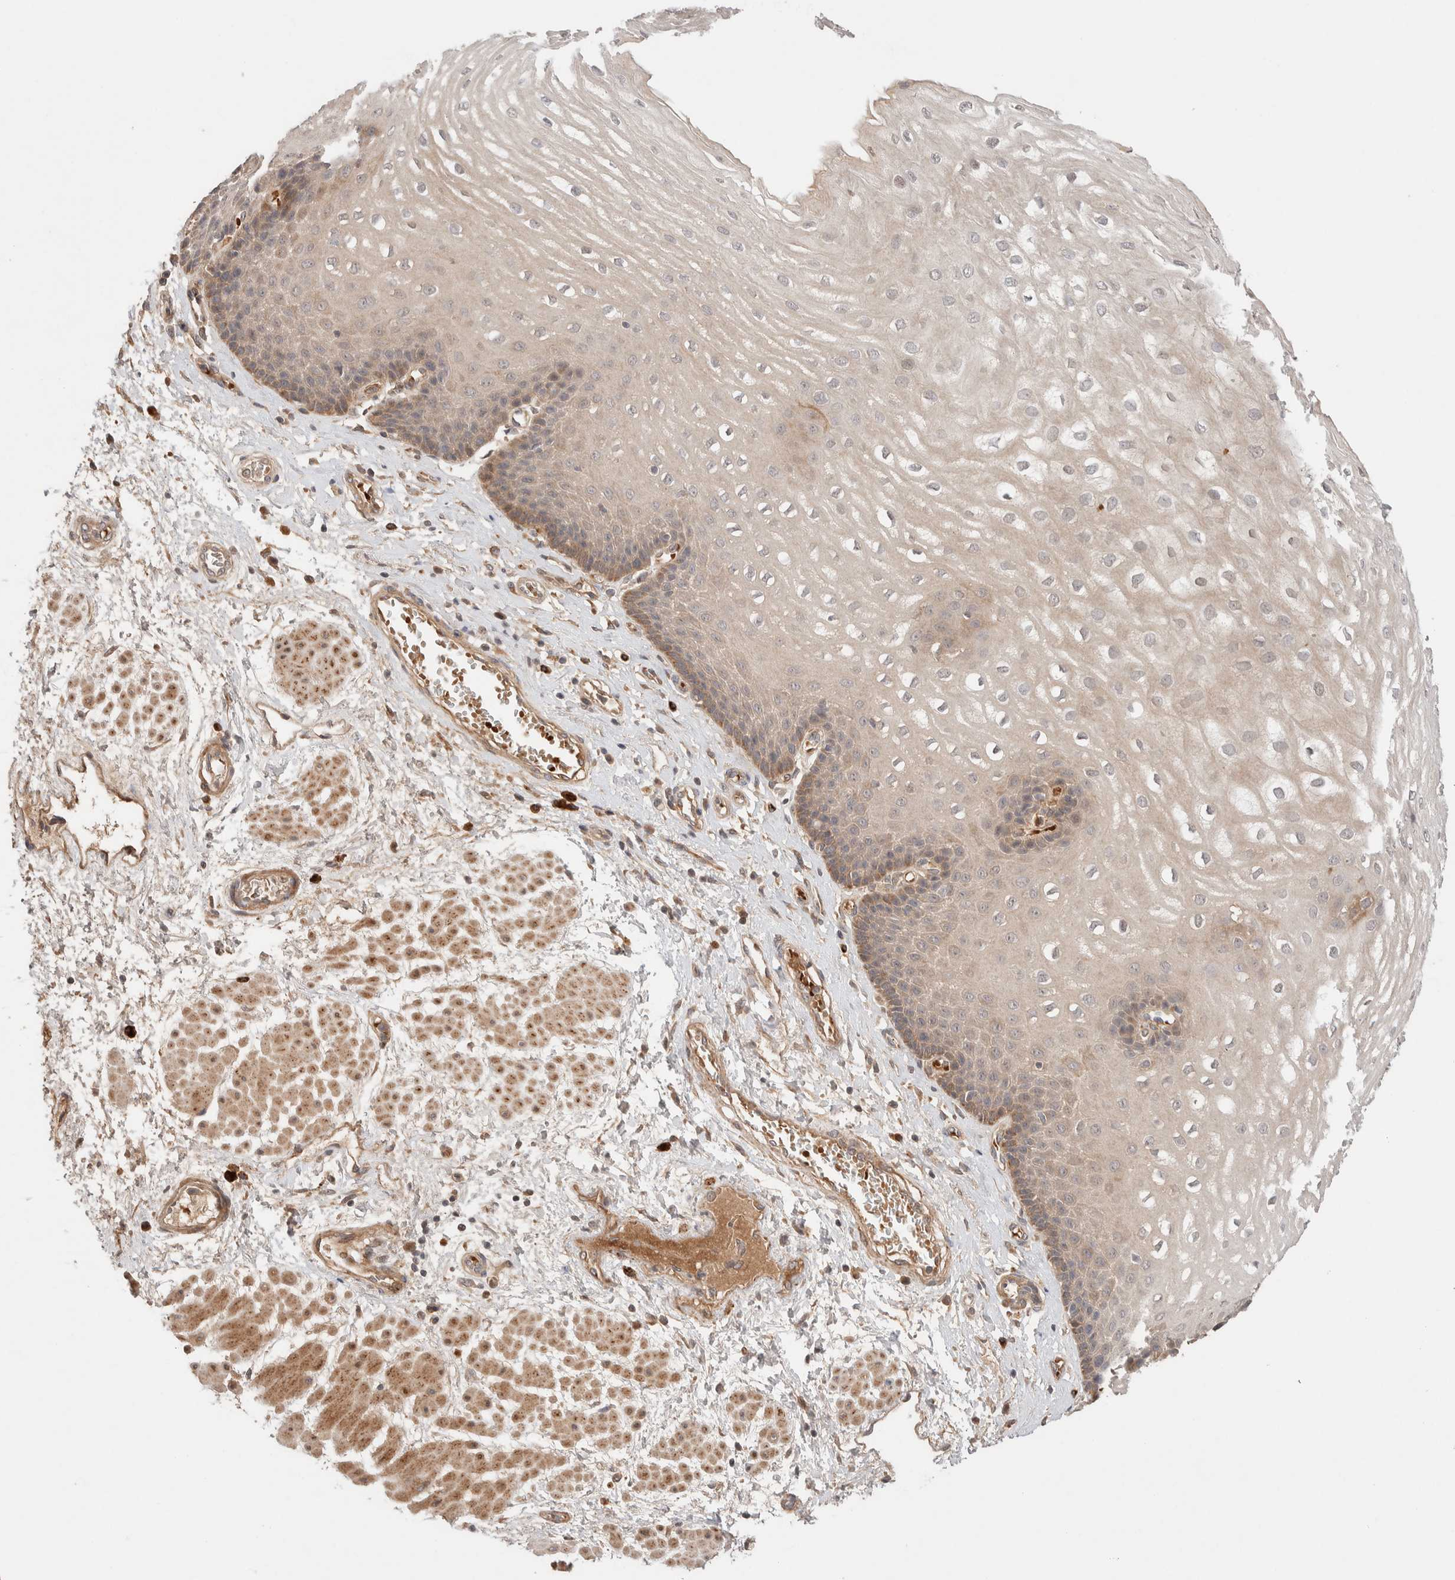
{"staining": {"intensity": "weak", "quantity": ">75%", "location": "cytoplasmic/membranous"}, "tissue": "esophagus", "cell_type": "Squamous epithelial cells", "image_type": "normal", "snomed": [{"axis": "morphology", "description": "Normal tissue, NOS"}, {"axis": "topography", "description": "Esophagus"}], "caption": "Esophagus stained for a protein (brown) displays weak cytoplasmic/membranous positive positivity in about >75% of squamous epithelial cells.", "gene": "CASK", "patient": {"sex": "male", "age": 48}}